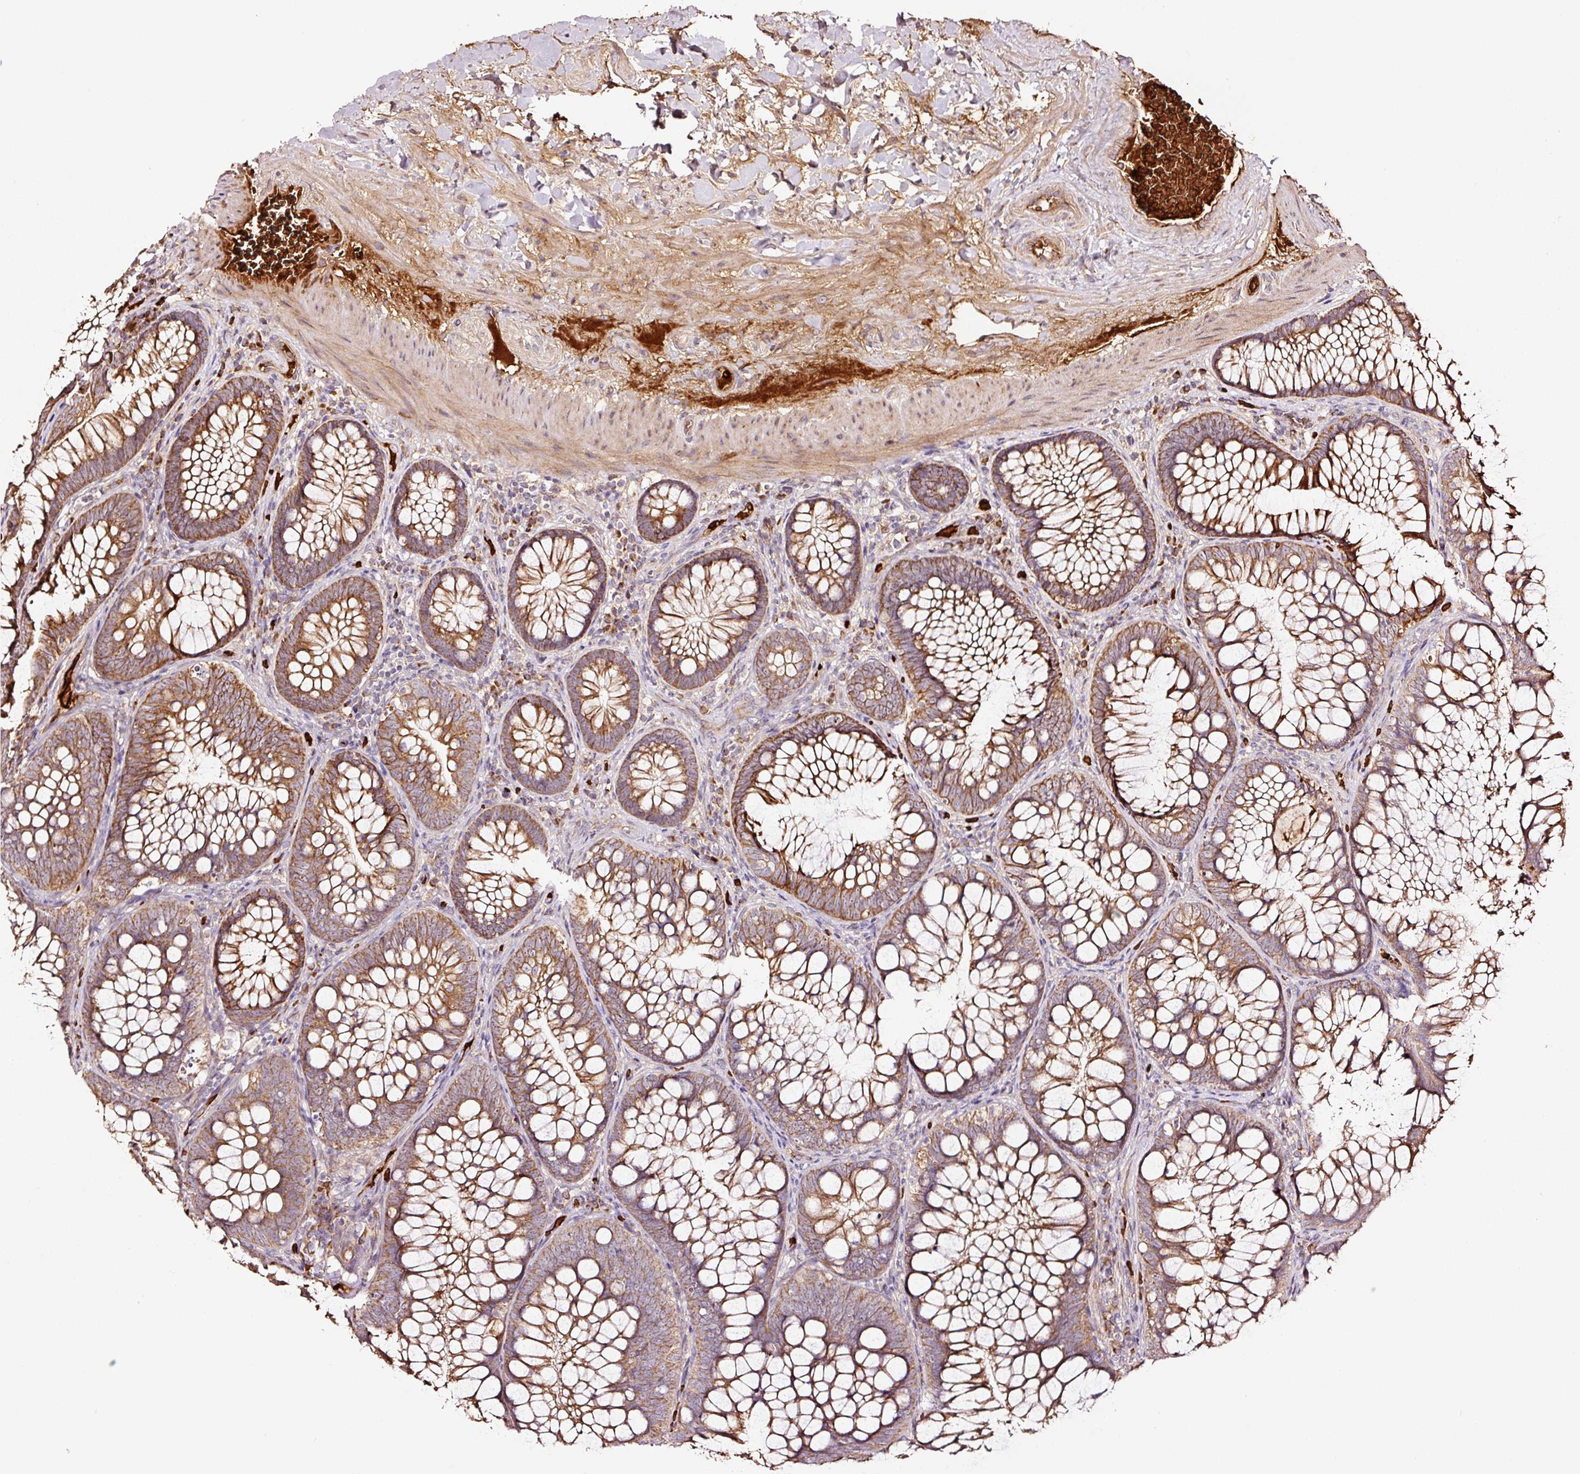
{"staining": {"intensity": "strong", "quantity": ">75%", "location": "cytoplasmic/membranous"}, "tissue": "colon", "cell_type": "Endothelial cells", "image_type": "normal", "snomed": [{"axis": "morphology", "description": "Normal tissue, NOS"}, {"axis": "morphology", "description": "Adenoma, NOS"}, {"axis": "topography", "description": "Soft tissue"}, {"axis": "topography", "description": "Colon"}], "caption": "Colon stained with immunohistochemistry (IHC) demonstrates strong cytoplasmic/membranous staining in about >75% of endothelial cells. (DAB = brown stain, brightfield microscopy at high magnification).", "gene": "PGLYRP2", "patient": {"sex": "male", "age": 47}}